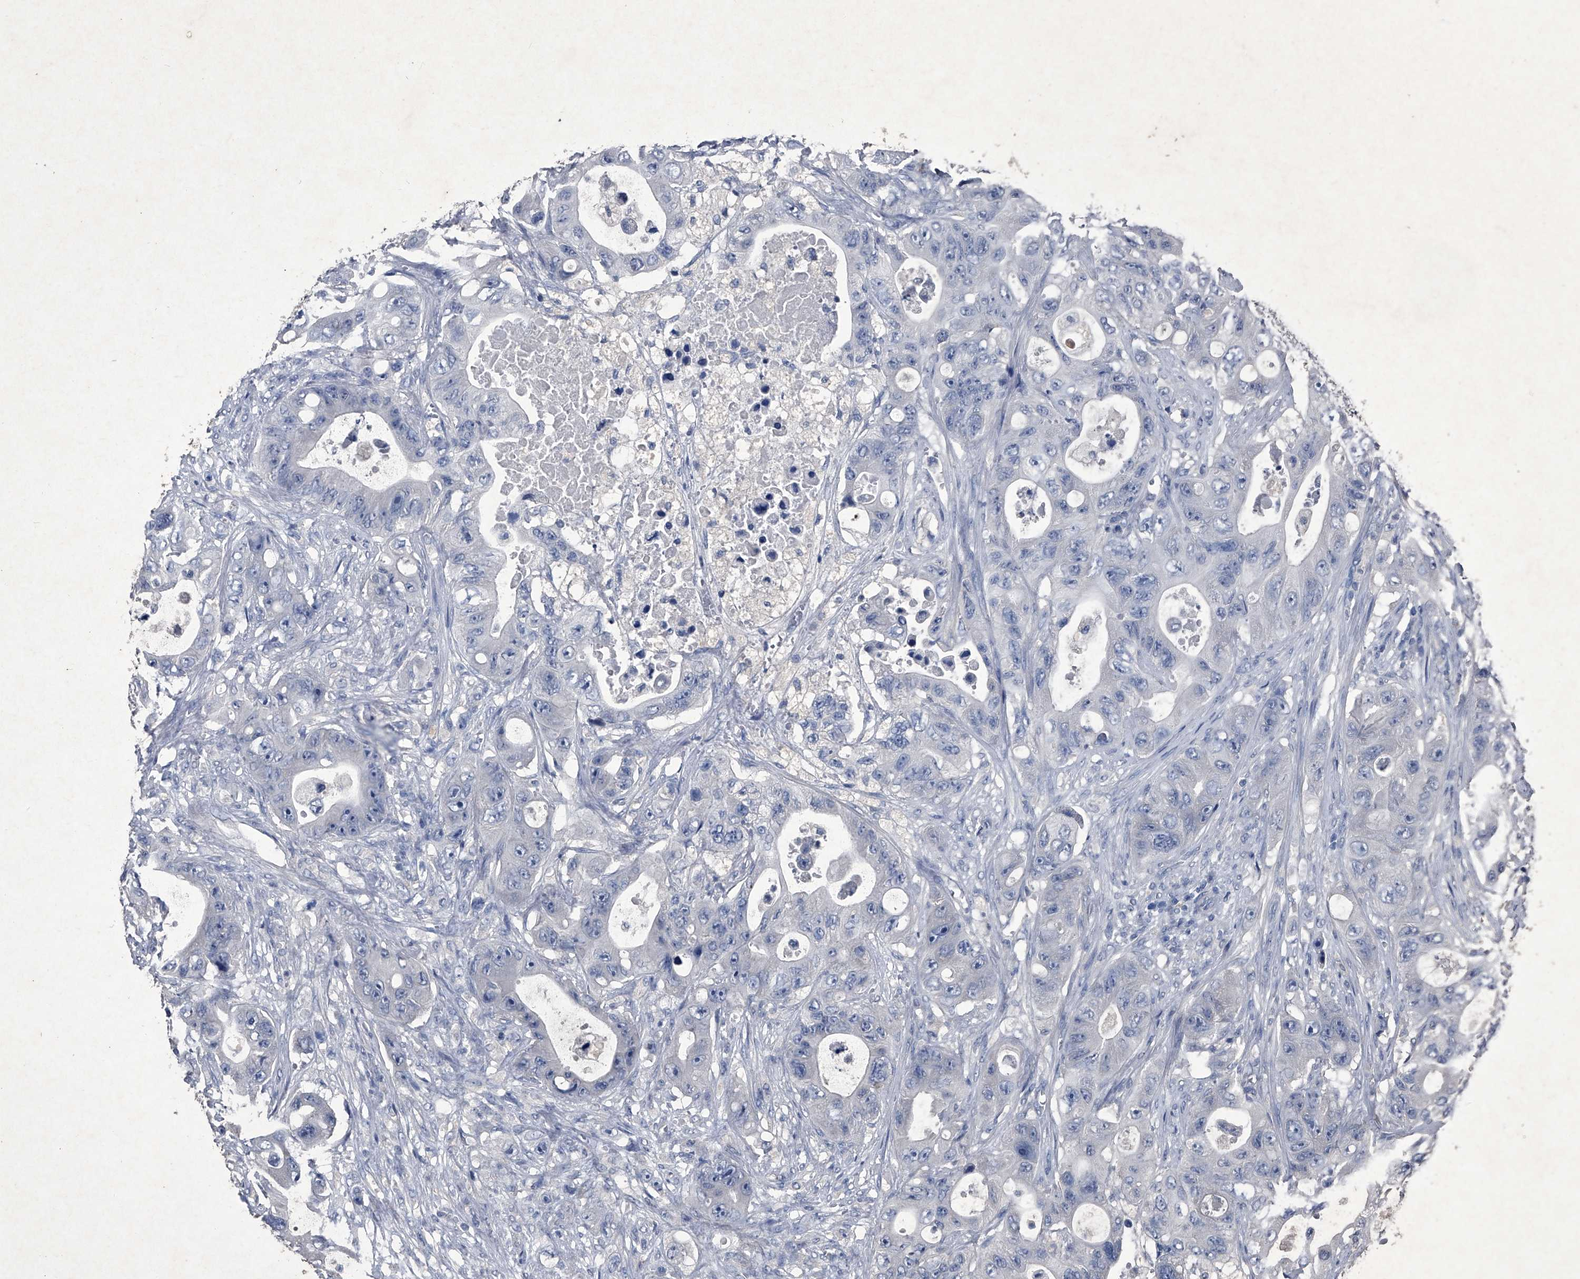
{"staining": {"intensity": "negative", "quantity": "none", "location": "none"}, "tissue": "colorectal cancer", "cell_type": "Tumor cells", "image_type": "cancer", "snomed": [{"axis": "morphology", "description": "Adenocarcinoma, NOS"}, {"axis": "topography", "description": "Colon"}], "caption": "IHC micrograph of human colorectal adenocarcinoma stained for a protein (brown), which demonstrates no expression in tumor cells. The staining is performed using DAB (3,3'-diaminobenzidine) brown chromogen with nuclei counter-stained in using hematoxylin.", "gene": "MAPKAP1", "patient": {"sex": "female", "age": 46}}